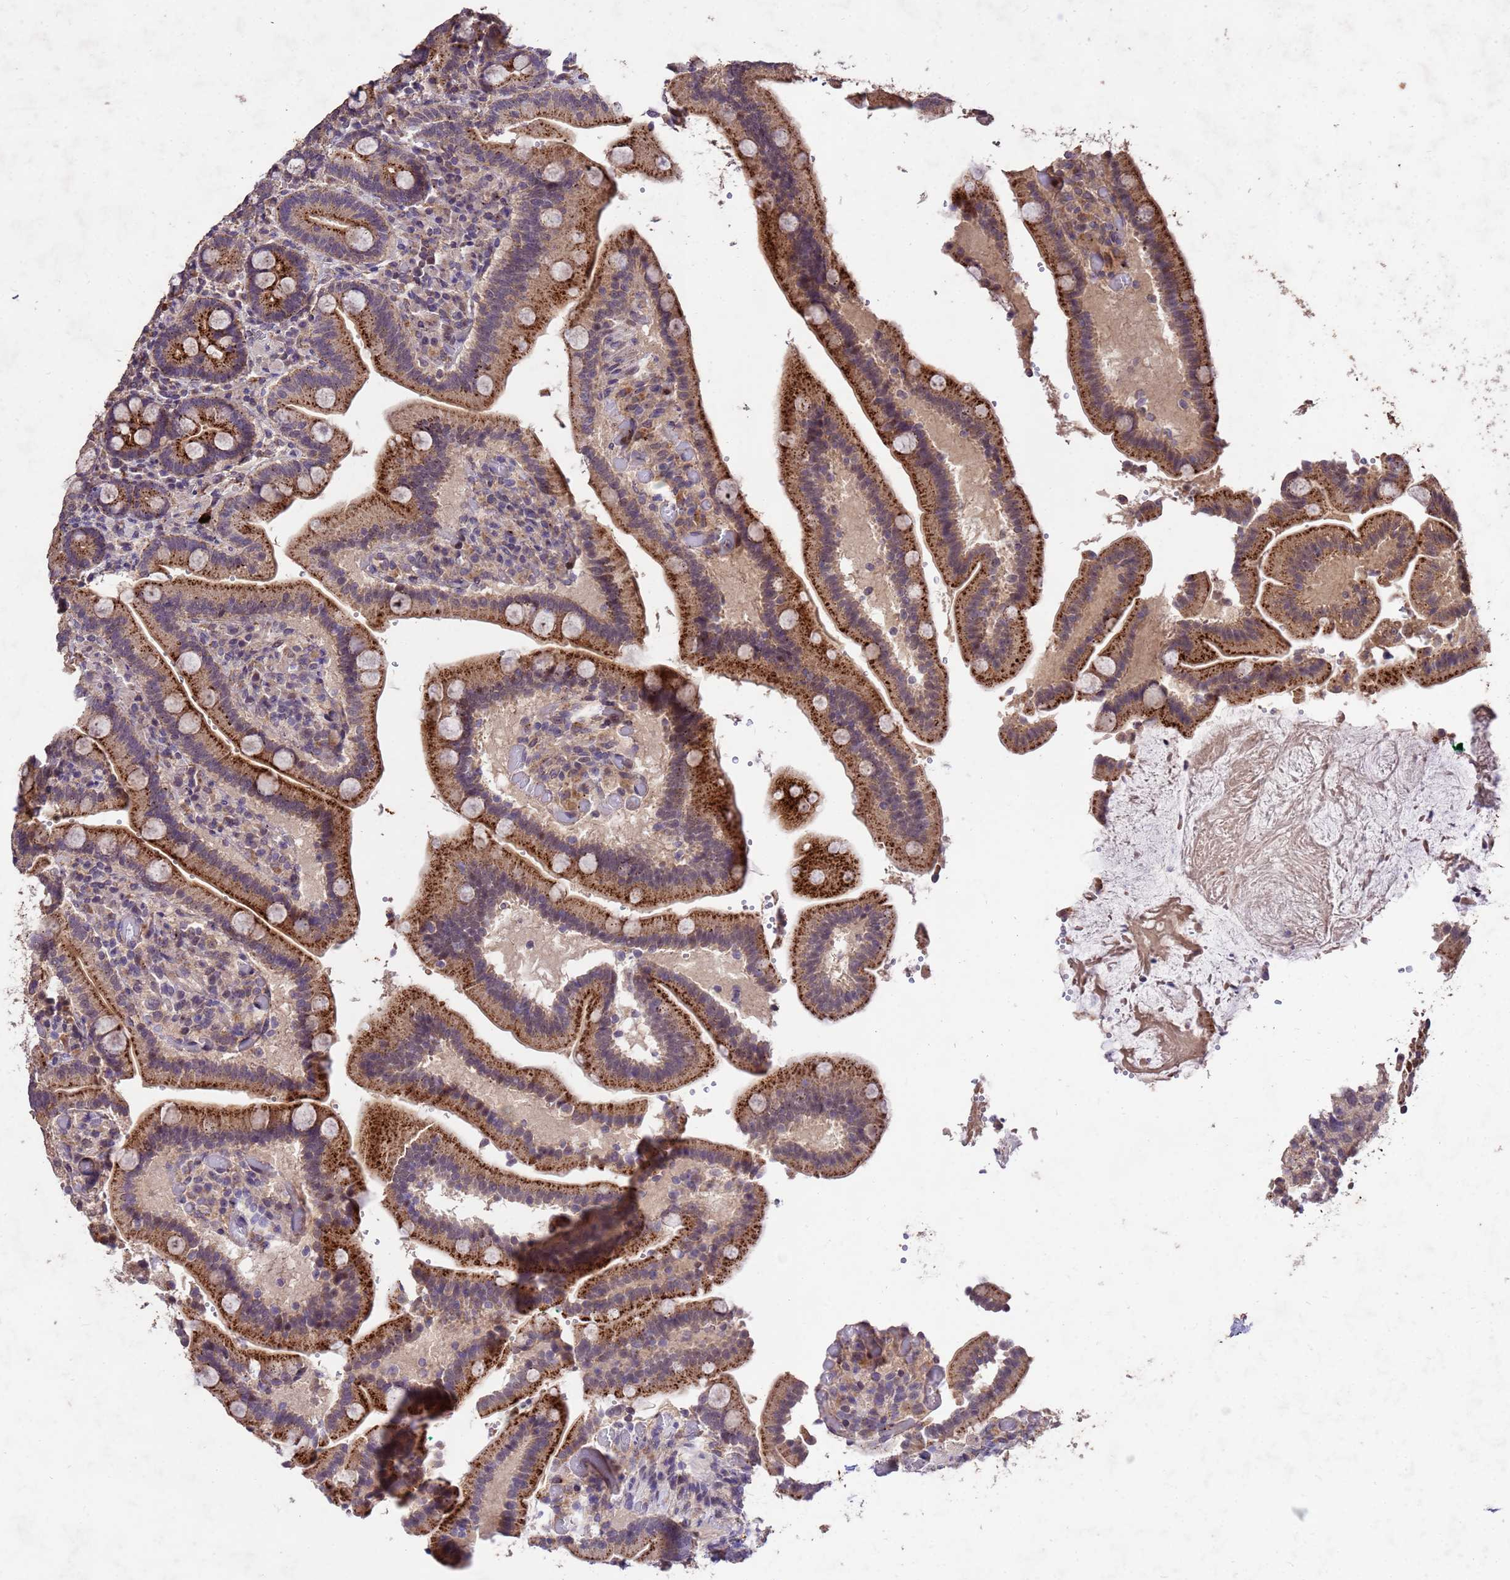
{"staining": {"intensity": "strong", "quantity": "25%-75%", "location": "cytoplasmic/membranous"}, "tissue": "duodenum", "cell_type": "Glandular cells", "image_type": "normal", "snomed": [{"axis": "morphology", "description": "Normal tissue, NOS"}, {"axis": "topography", "description": "Duodenum"}], "caption": "Glandular cells reveal high levels of strong cytoplasmic/membranous expression in about 25%-75% of cells in normal duodenum.", "gene": "TOR4A", "patient": {"sex": "female", "age": 62}}